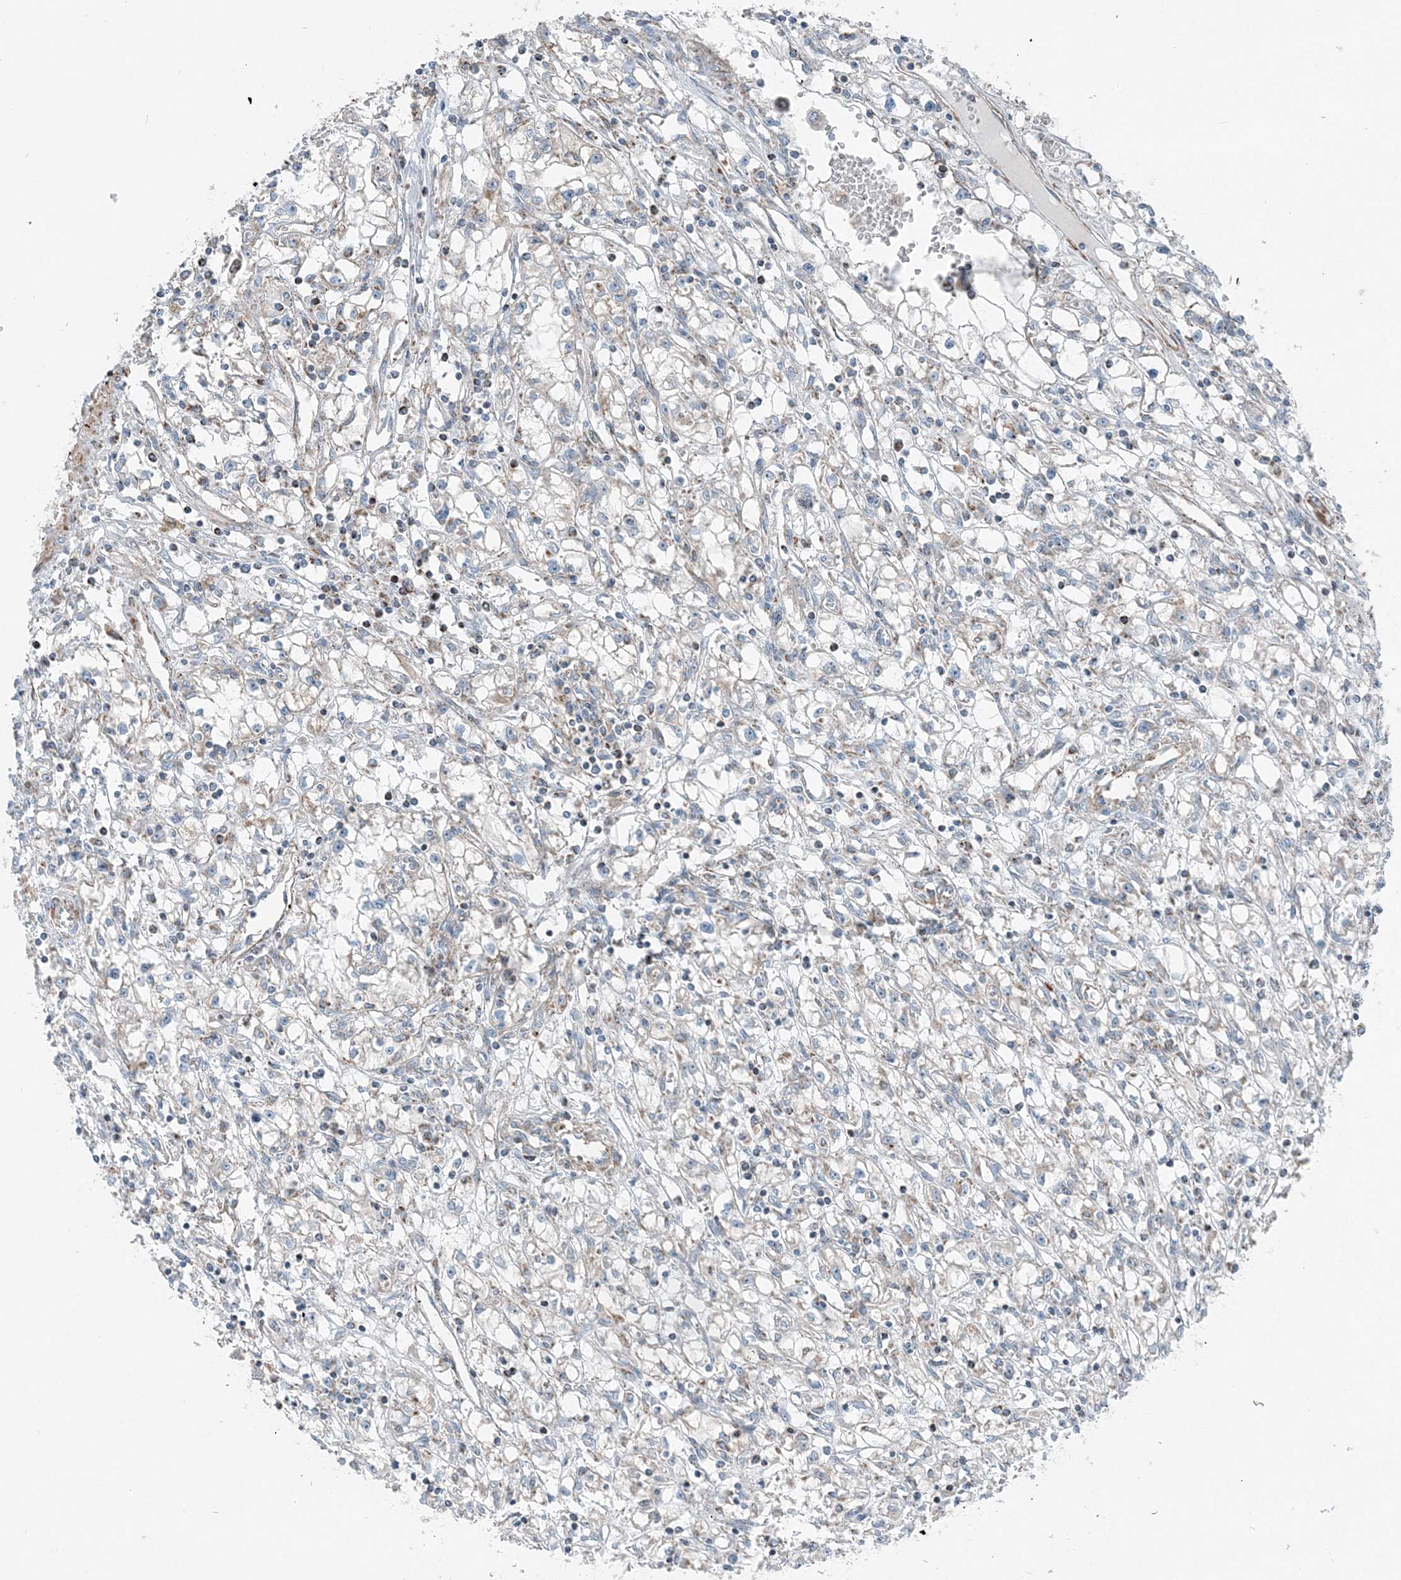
{"staining": {"intensity": "negative", "quantity": "none", "location": "none"}, "tissue": "renal cancer", "cell_type": "Tumor cells", "image_type": "cancer", "snomed": [{"axis": "morphology", "description": "Adenocarcinoma, NOS"}, {"axis": "topography", "description": "Kidney"}], "caption": "Immunohistochemical staining of human renal cancer shows no significant positivity in tumor cells.", "gene": "INTU", "patient": {"sex": "male", "age": 56}}